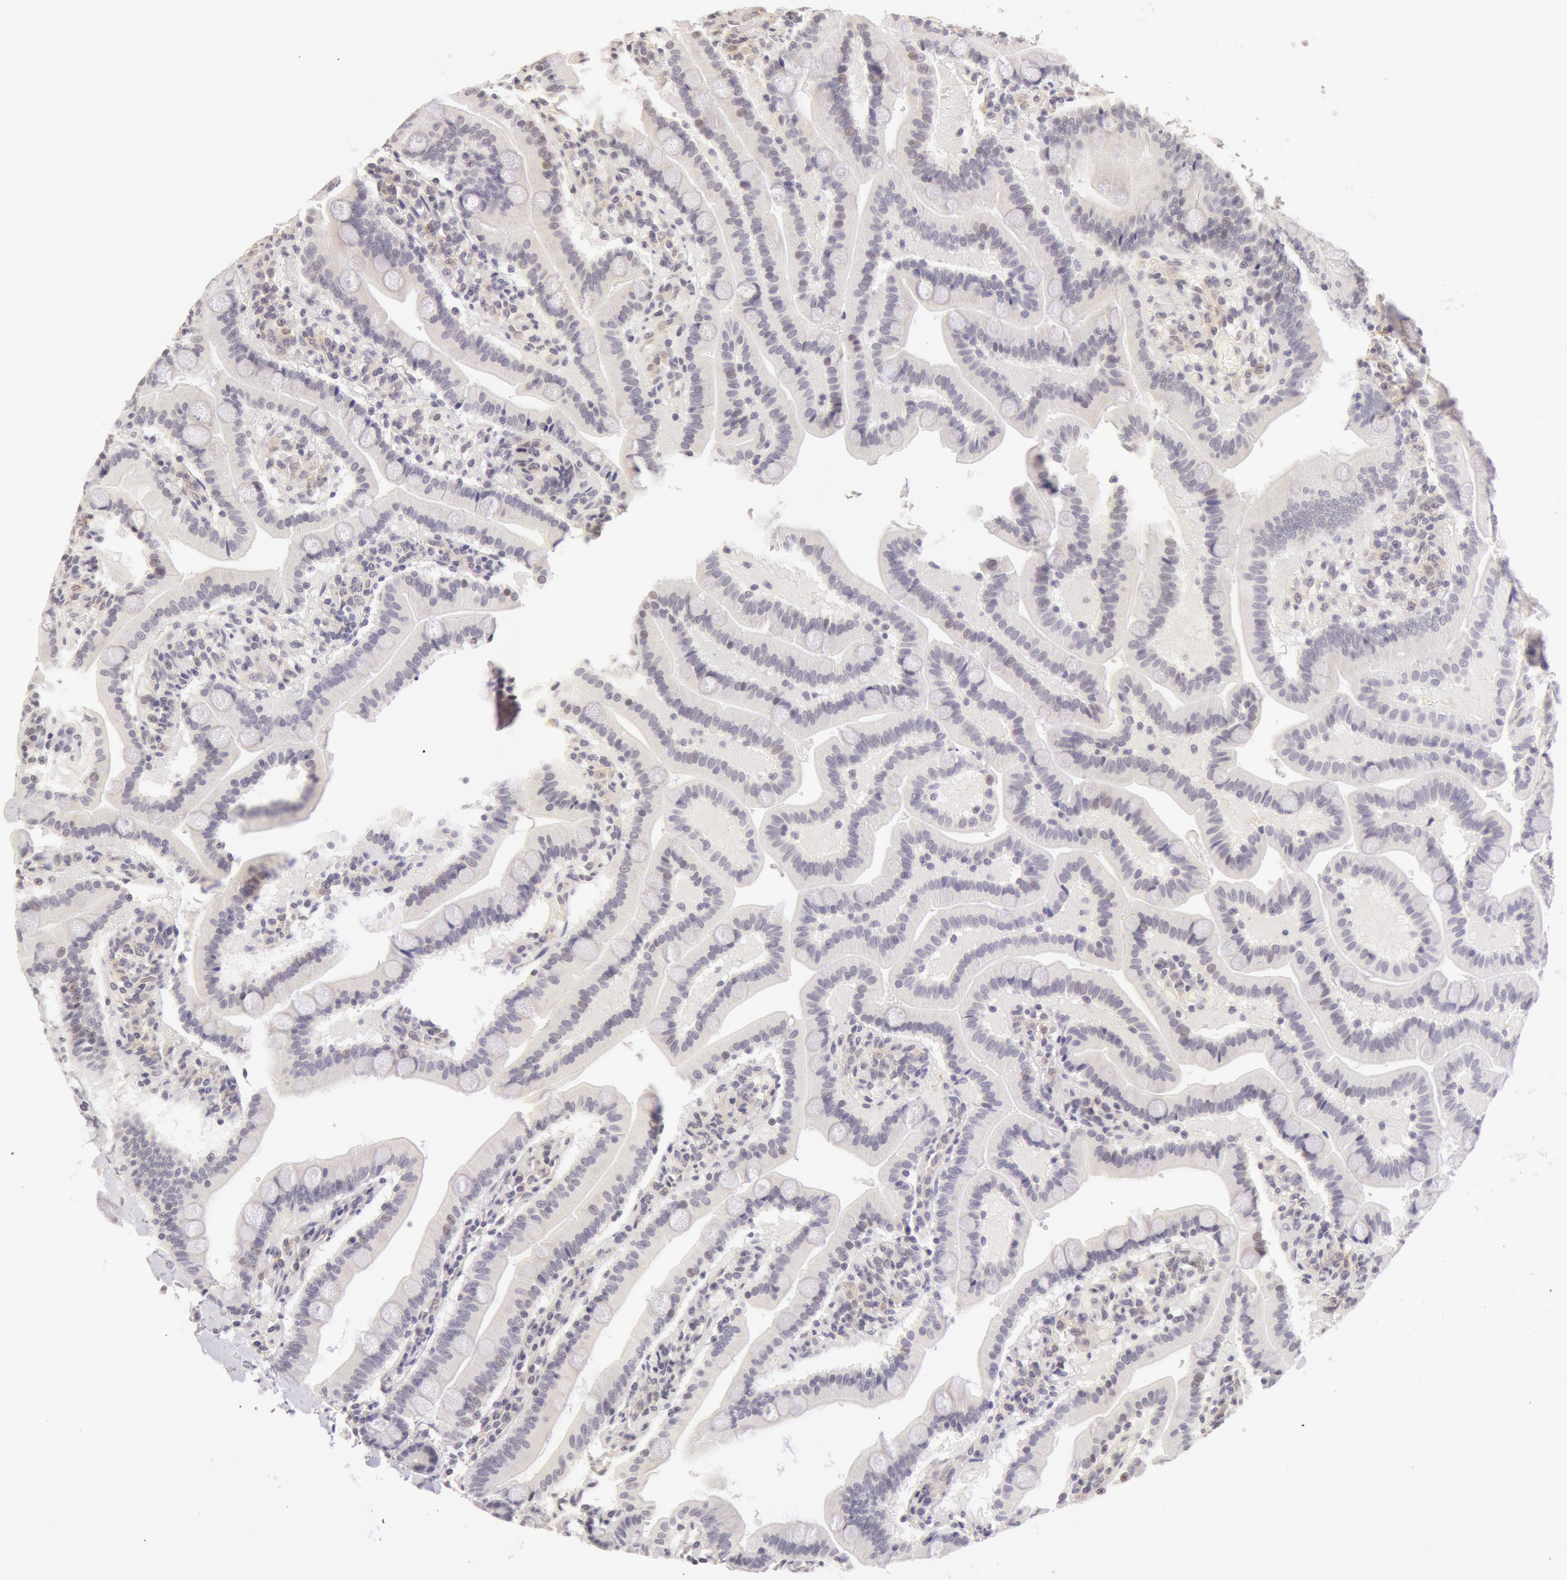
{"staining": {"intensity": "negative", "quantity": "none", "location": "none"}, "tissue": "duodenum", "cell_type": "Glandular cells", "image_type": "normal", "snomed": [{"axis": "morphology", "description": "Normal tissue, NOS"}, {"axis": "topography", "description": "Duodenum"}], "caption": "Immunohistochemistry micrograph of benign duodenum: duodenum stained with DAB (3,3'-diaminobenzidine) demonstrates no significant protein expression in glandular cells. (DAB immunohistochemistry with hematoxylin counter stain).", "gene": "ZNF597", "patient": {"sex": "female", "age": 77}}